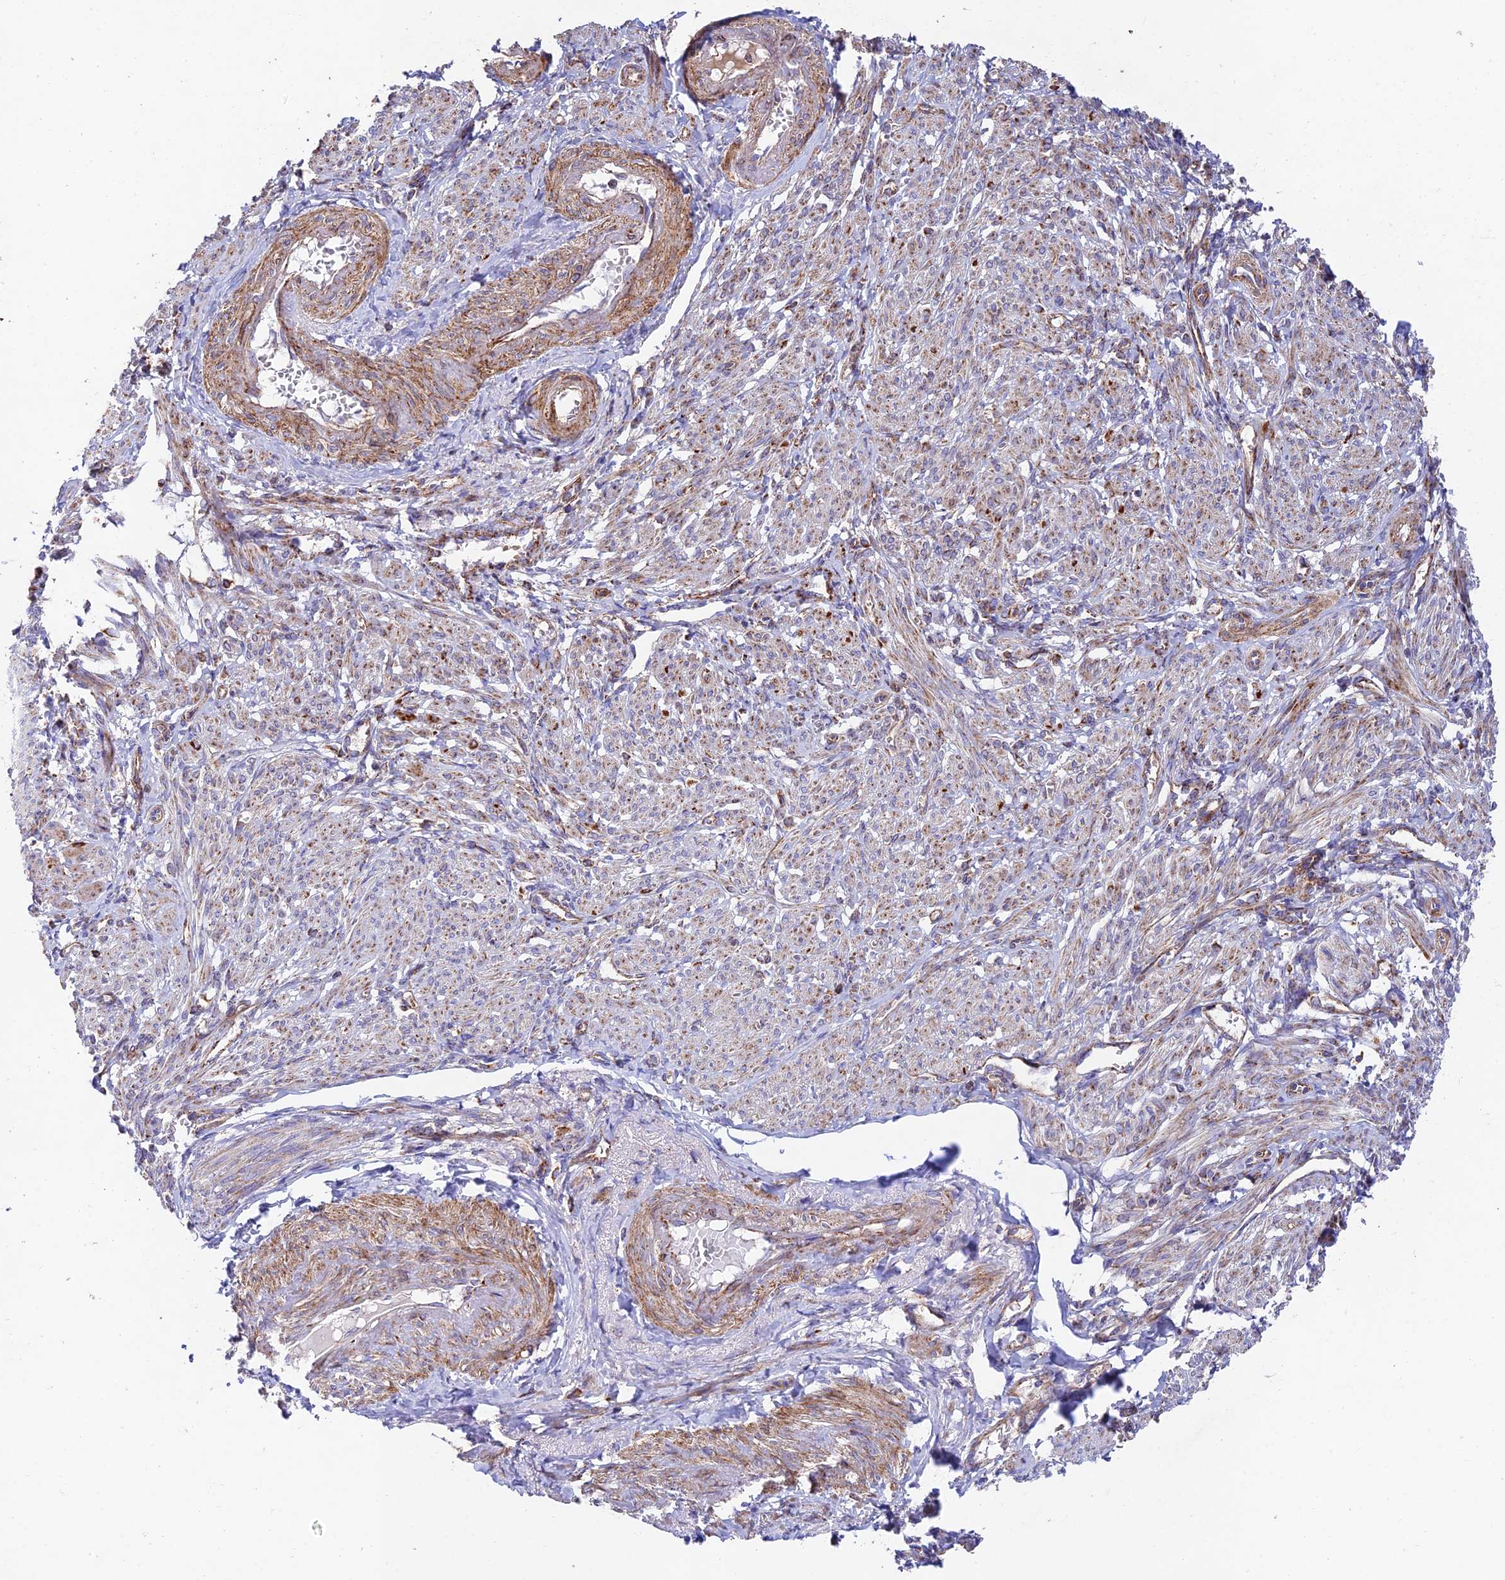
{"staining": {"intensity": "moderate", "quantity": "<25%", "location": "cytoplasmic/membranous"}, "tissue": "smooth muscle", "cell_type": "Smooth muscle cells", "image_type": "normal", "snomed": [{"axis": "morphology", "description": "Normal tissue, NOS"}, {"axis": "topography", "description": "Smooth muscle"}], "caption": "Immunohistochemistry (IHC) of benign human smooth muscle displays low levels of moderate cytoplasmic/membranous staining in approximately <25% of smooth muscle cells. The protein of interest is stained brown, and the nuclei are stained in blue (DAB IHC with brightfield microscopy, high magnification).", "gene": "KHDC3L", "patient": {"sex": "female", "age": 39}}